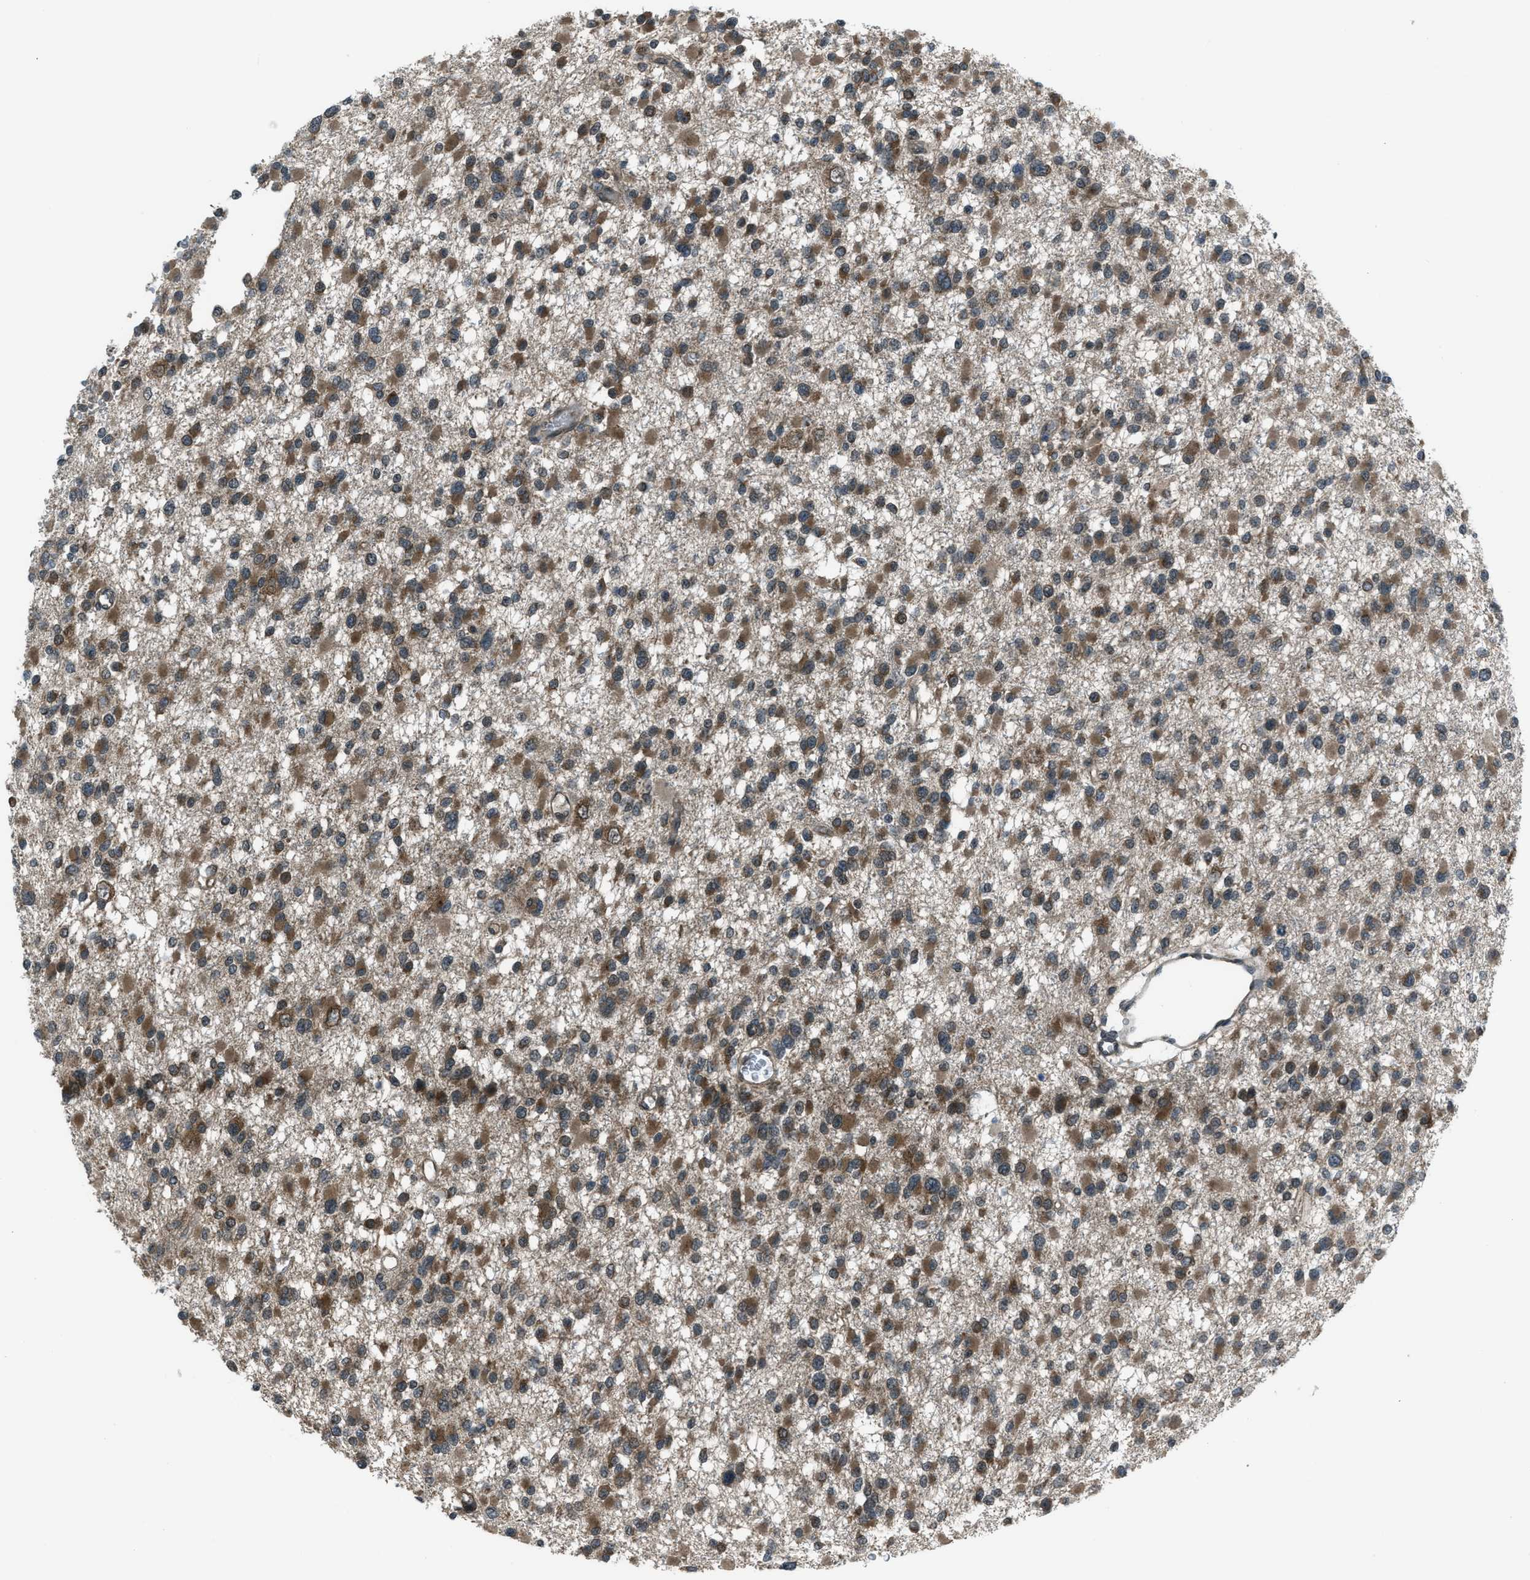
{"staining": {"intensity": "moderate", "quantity": ">75%", "location": "cytoplasmic/membranous"}, "tissue": "glioma", "cell_type": "Tumor cells", "image_type": "cancer", "snomed": [{"axis": "morphology", "description": "Glioma, malignant, Low grade"}, {"axis": "topography", "description": "Brain"}], "caption": "Glioma stained for a protein exhibits moderate cytoplasmic/membranous positivity in tumor cells.", "gene": "ASAP2", "patient": {"sex": "female", "age": 22}}